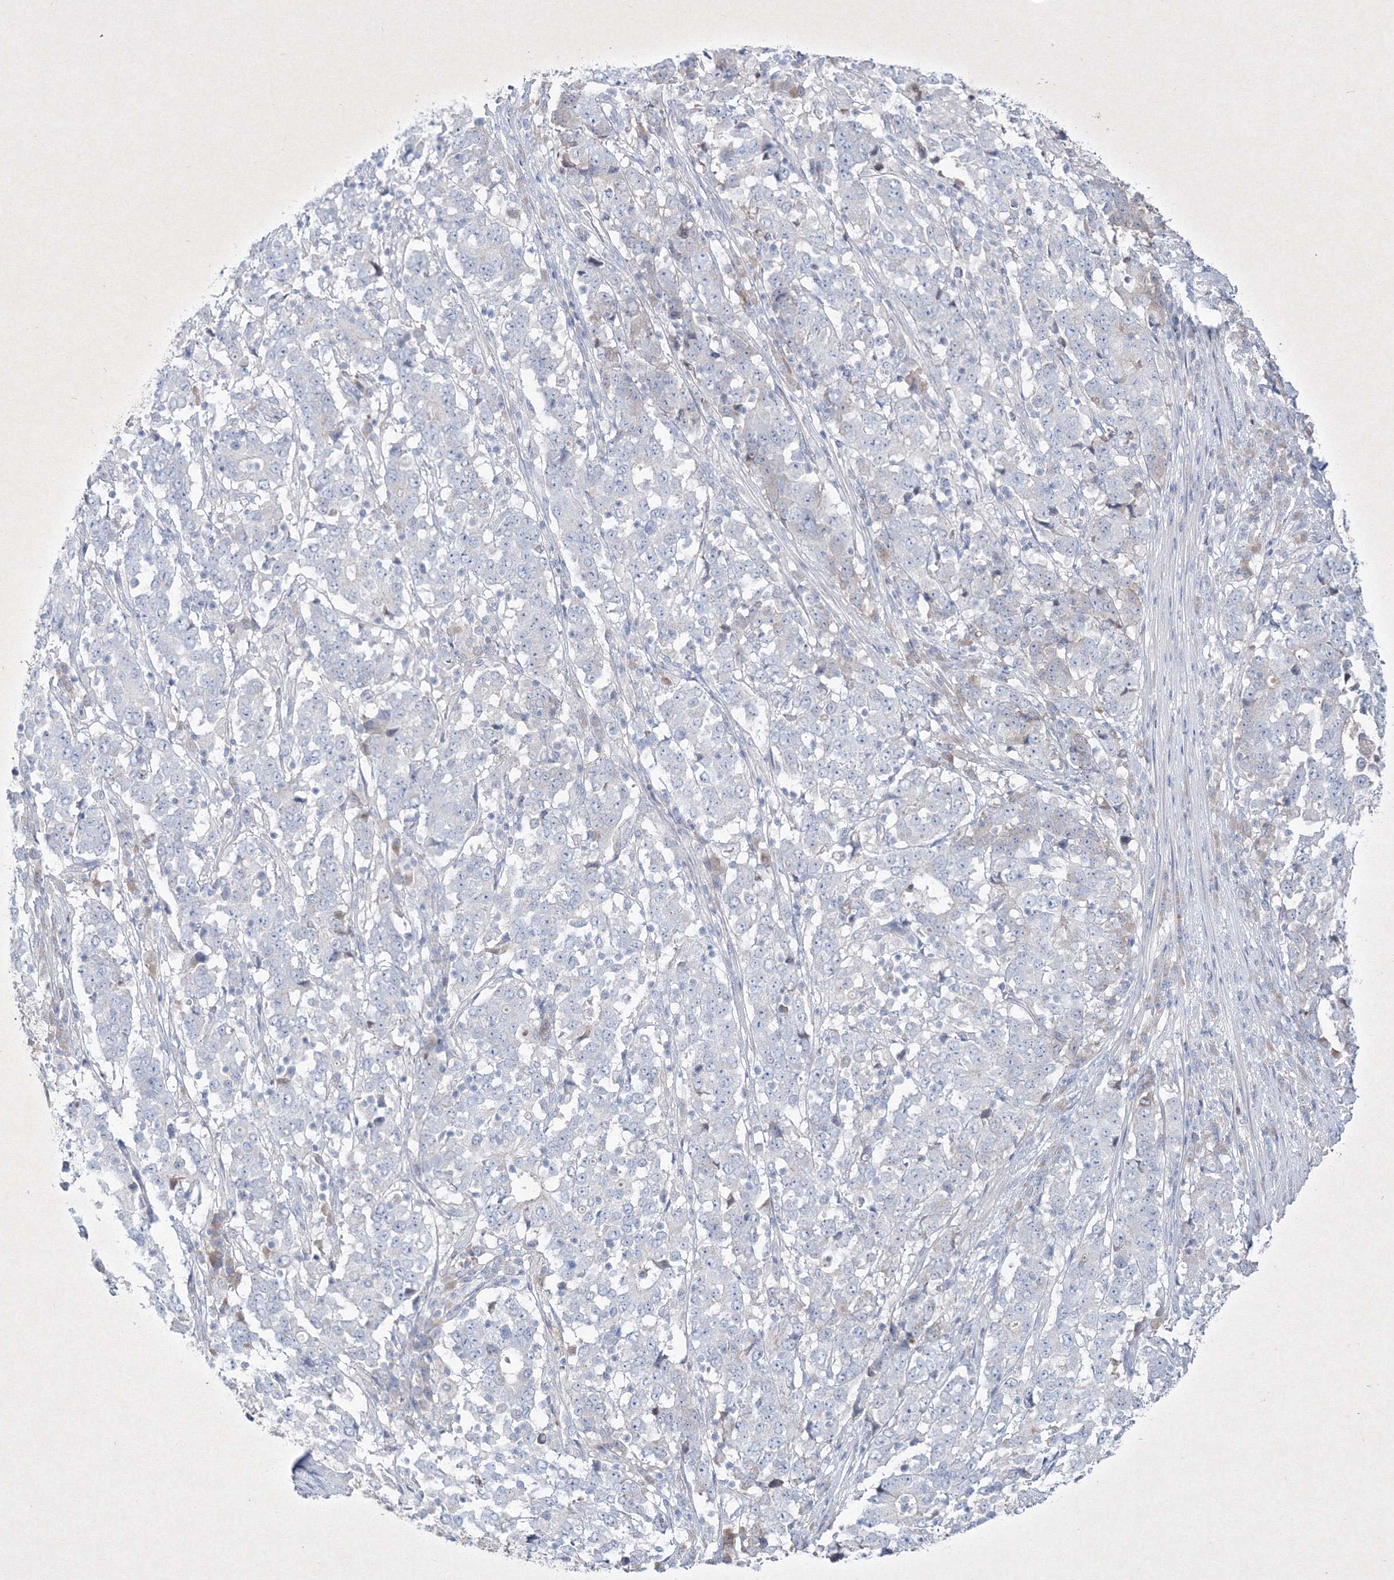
{"staining": {"intensity": "negative", "quantity": "none", "location": "none"}, "tissue": "stomach cancer", "cell_type": "Tumor cells", "image_type": "cancer", "snomed": [{"axis": "morphology", "description": "Adenocarcinoma, NOS"}, {"axis": "topography", "description": "Stomach"}], "caption": "Immunohistochemical staining of human adenocarcinoma (stomach) shows no significant staining in tumor cells.", "gene": "TMEM139", "patient": {"sex": "male", "age": 59}}